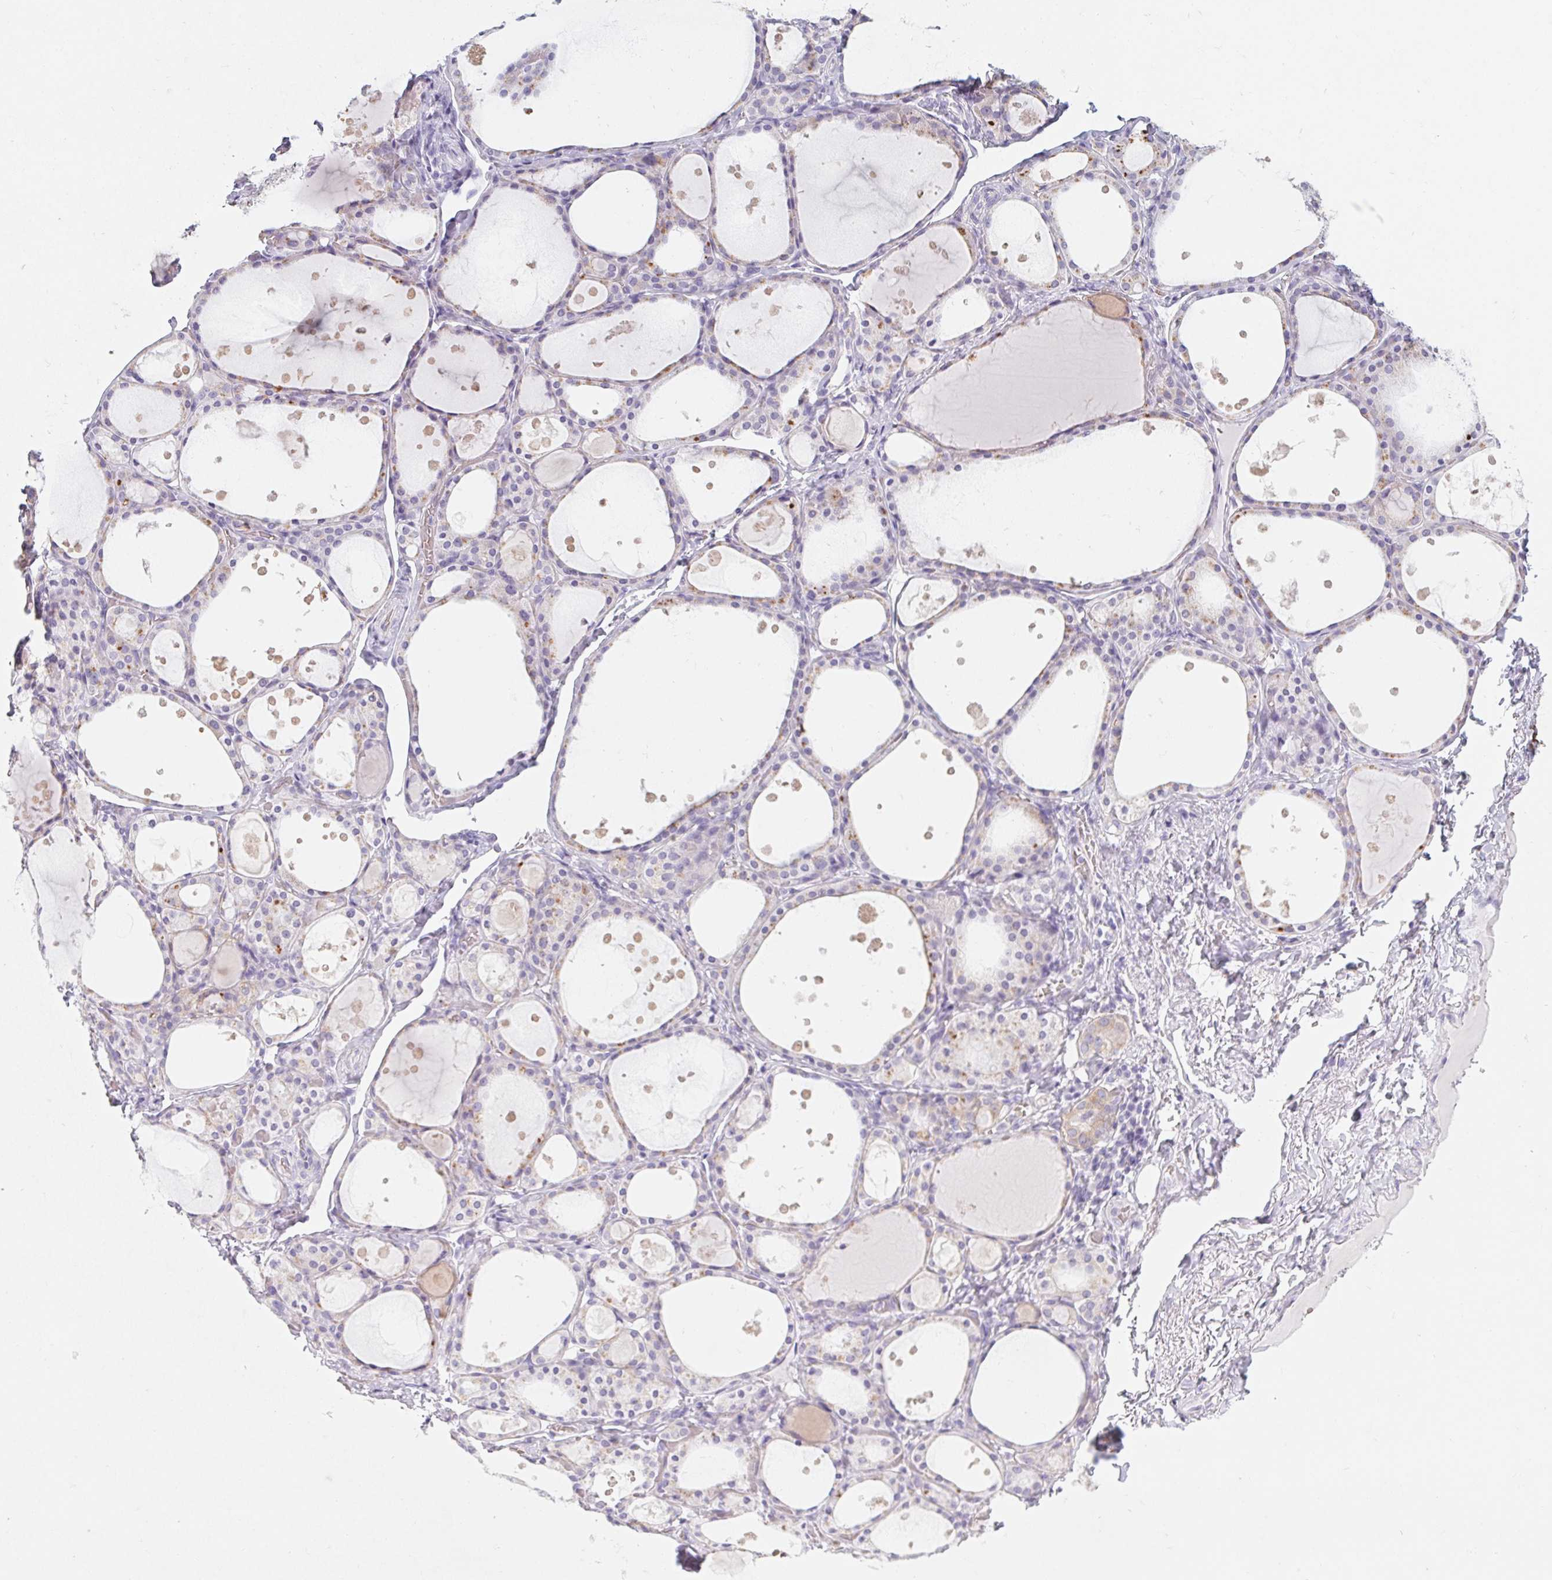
{"staining": {"intensity": "negative", "quantity": "none", "location": "none"}, "tissue": "thyroid gland", "cell_type": "Glandular cells", "image_type": "normal", "snomed": [{"axis": "morphology", "description": "Normal tissue, NOS"}, {"axis": "topography", "description": "Thyroid gland"}], "caption": "A micrograph of thyroid gland stained for a protein demonstrates no brown staining in glandular cells. The staining was performed using DAB (3,3'-diaminobenzidine) to visualize the protein expression in brown, while the nuclei were stained in blue with hematoxylin (Magnification: 20x).", "gene": "DCD", "patient": {"sex": "male", "age": 68}}